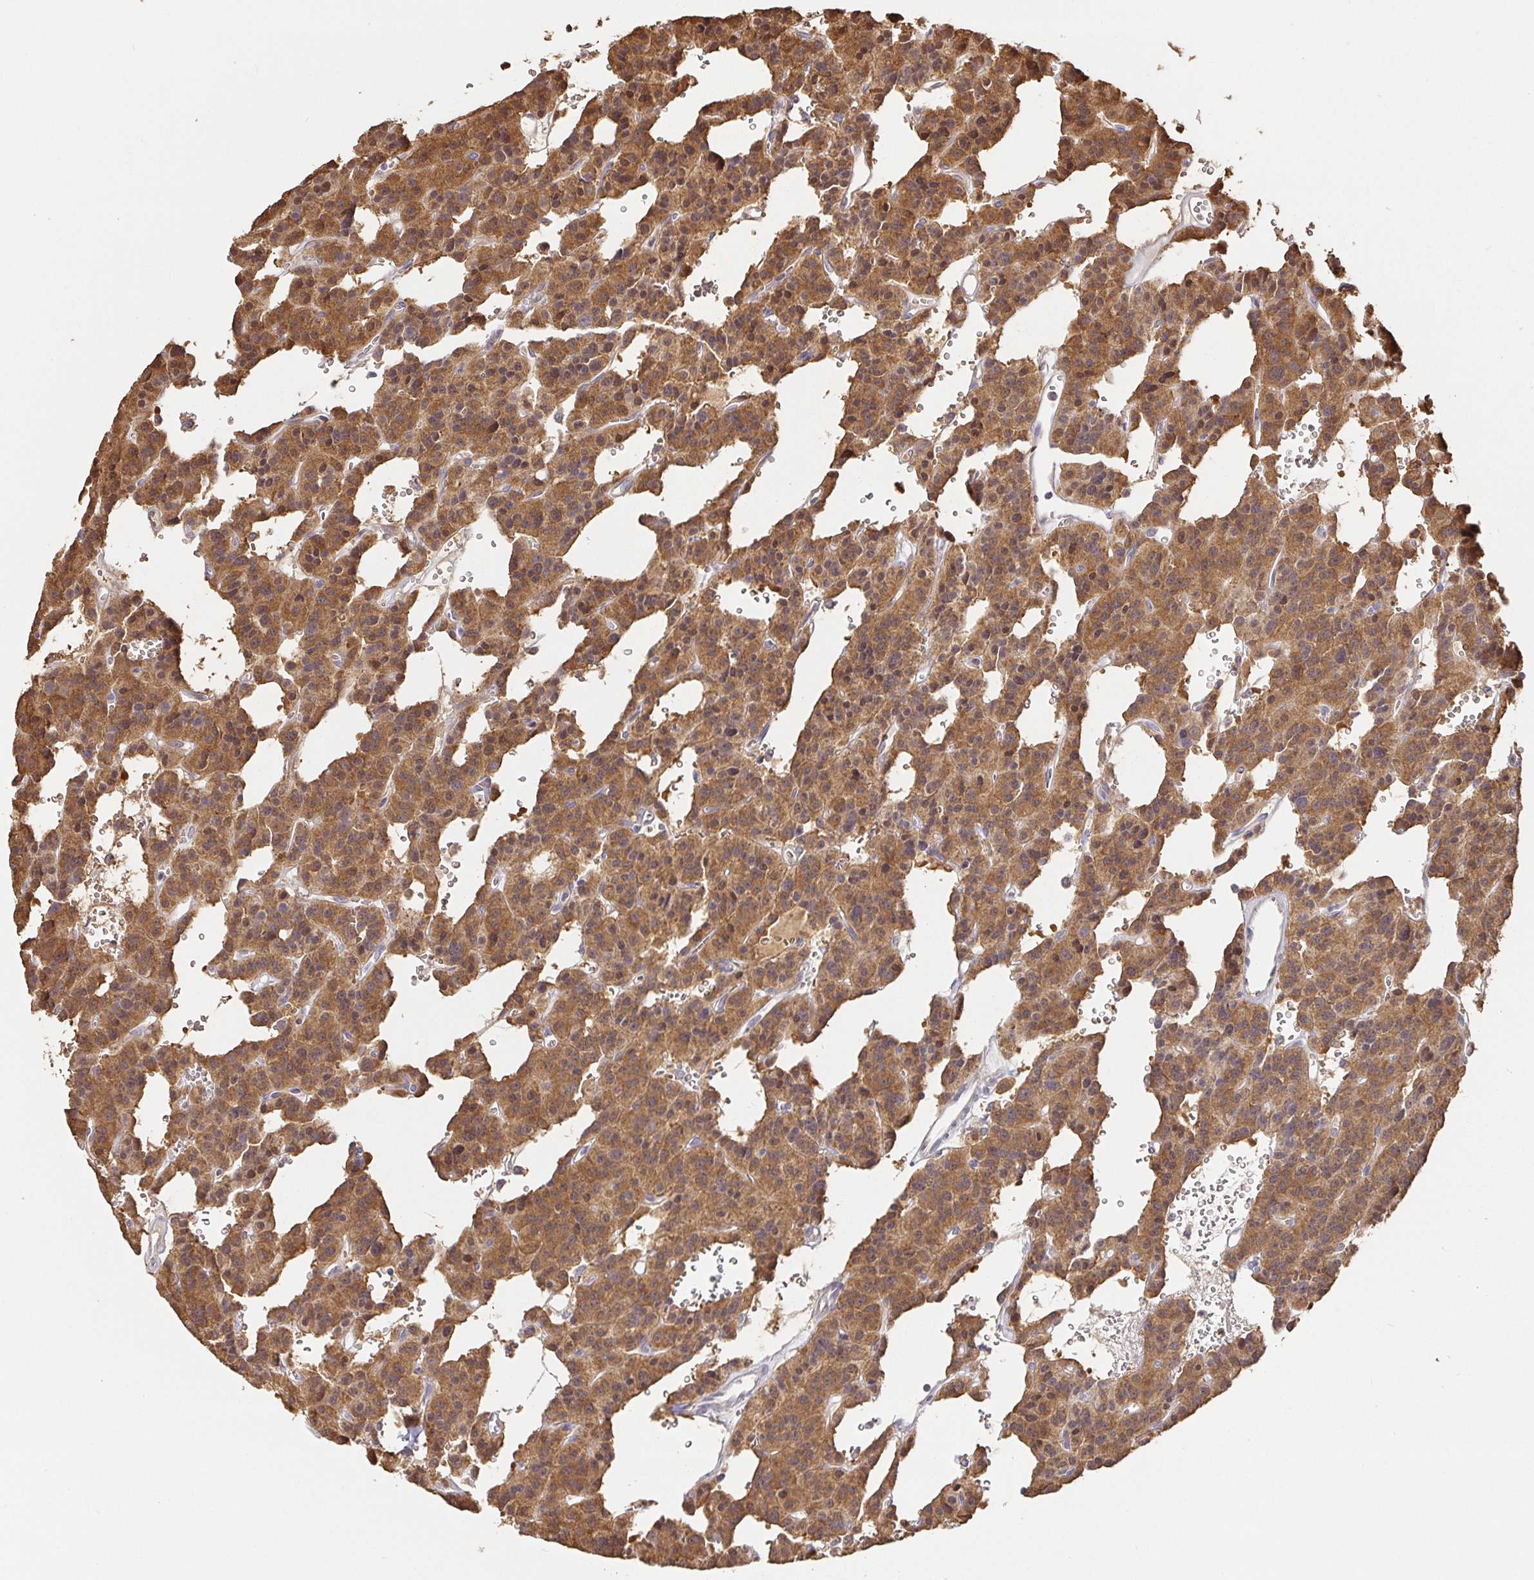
{"staining": {"intensity": "moderate", "quantity": ">75%", "location": "cytoplasmic/membranous"}, "tissue": "carcinoid", "cell_type": "Tumor cells", "image_type": "cancer", "snomed": [{"axis": "morphology", "description": "Carcinoid, malignant, NOS"}, {"axis": "topography", "description": "Lung"}], "caption": "Immunohistochemical staining of carcinoid (malignant) displays medium levels of moderate cytoplasmic/membranous protein positivity in approximately >75% of tumor cells. (IHC, brightfield microscopy, high magnification).", "gene": "HAGH", "patient": {"sex": "female", "age": 71}}